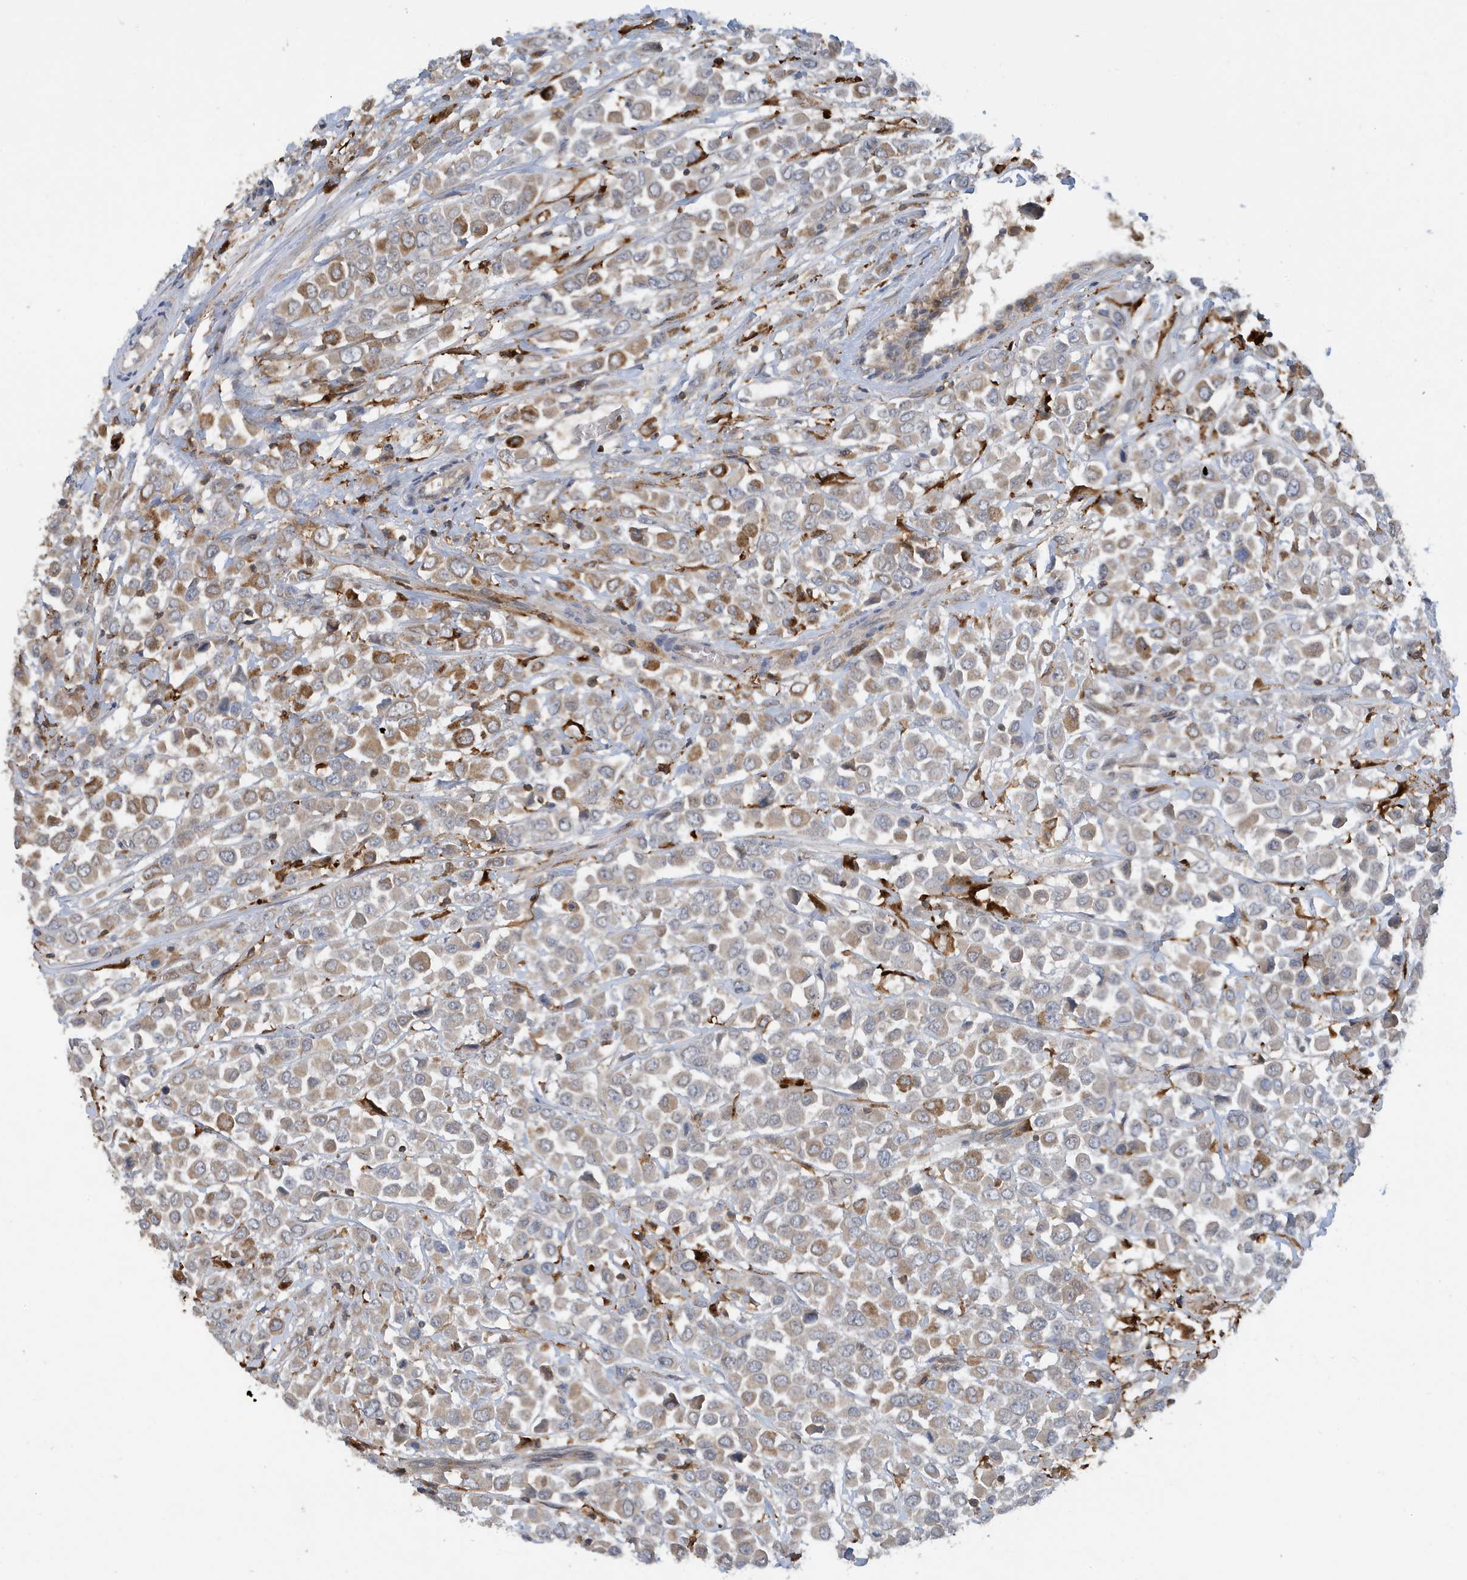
{"staining": {"intensity": "moderate", "quantity": "25%-75%", "location": "cytoplasmic/membranous"}, "tissue": "breast cancer", "cell_type": "Tumor cells", "image_type": "cancer", "snomed": [{"axis": "morphology", "description": "Duct carcinoma"}, {"axis": "topography", "description": "Breast"}], "caption": "This is an image of immunohistochemistry (IHC) staining of breast intraductal carcinoma, which shows moderate staining in the cytoplasmic/membranous of tumor cells.", "gene": "NSUN3", "patient": {"sex": "female", "age": 61}}